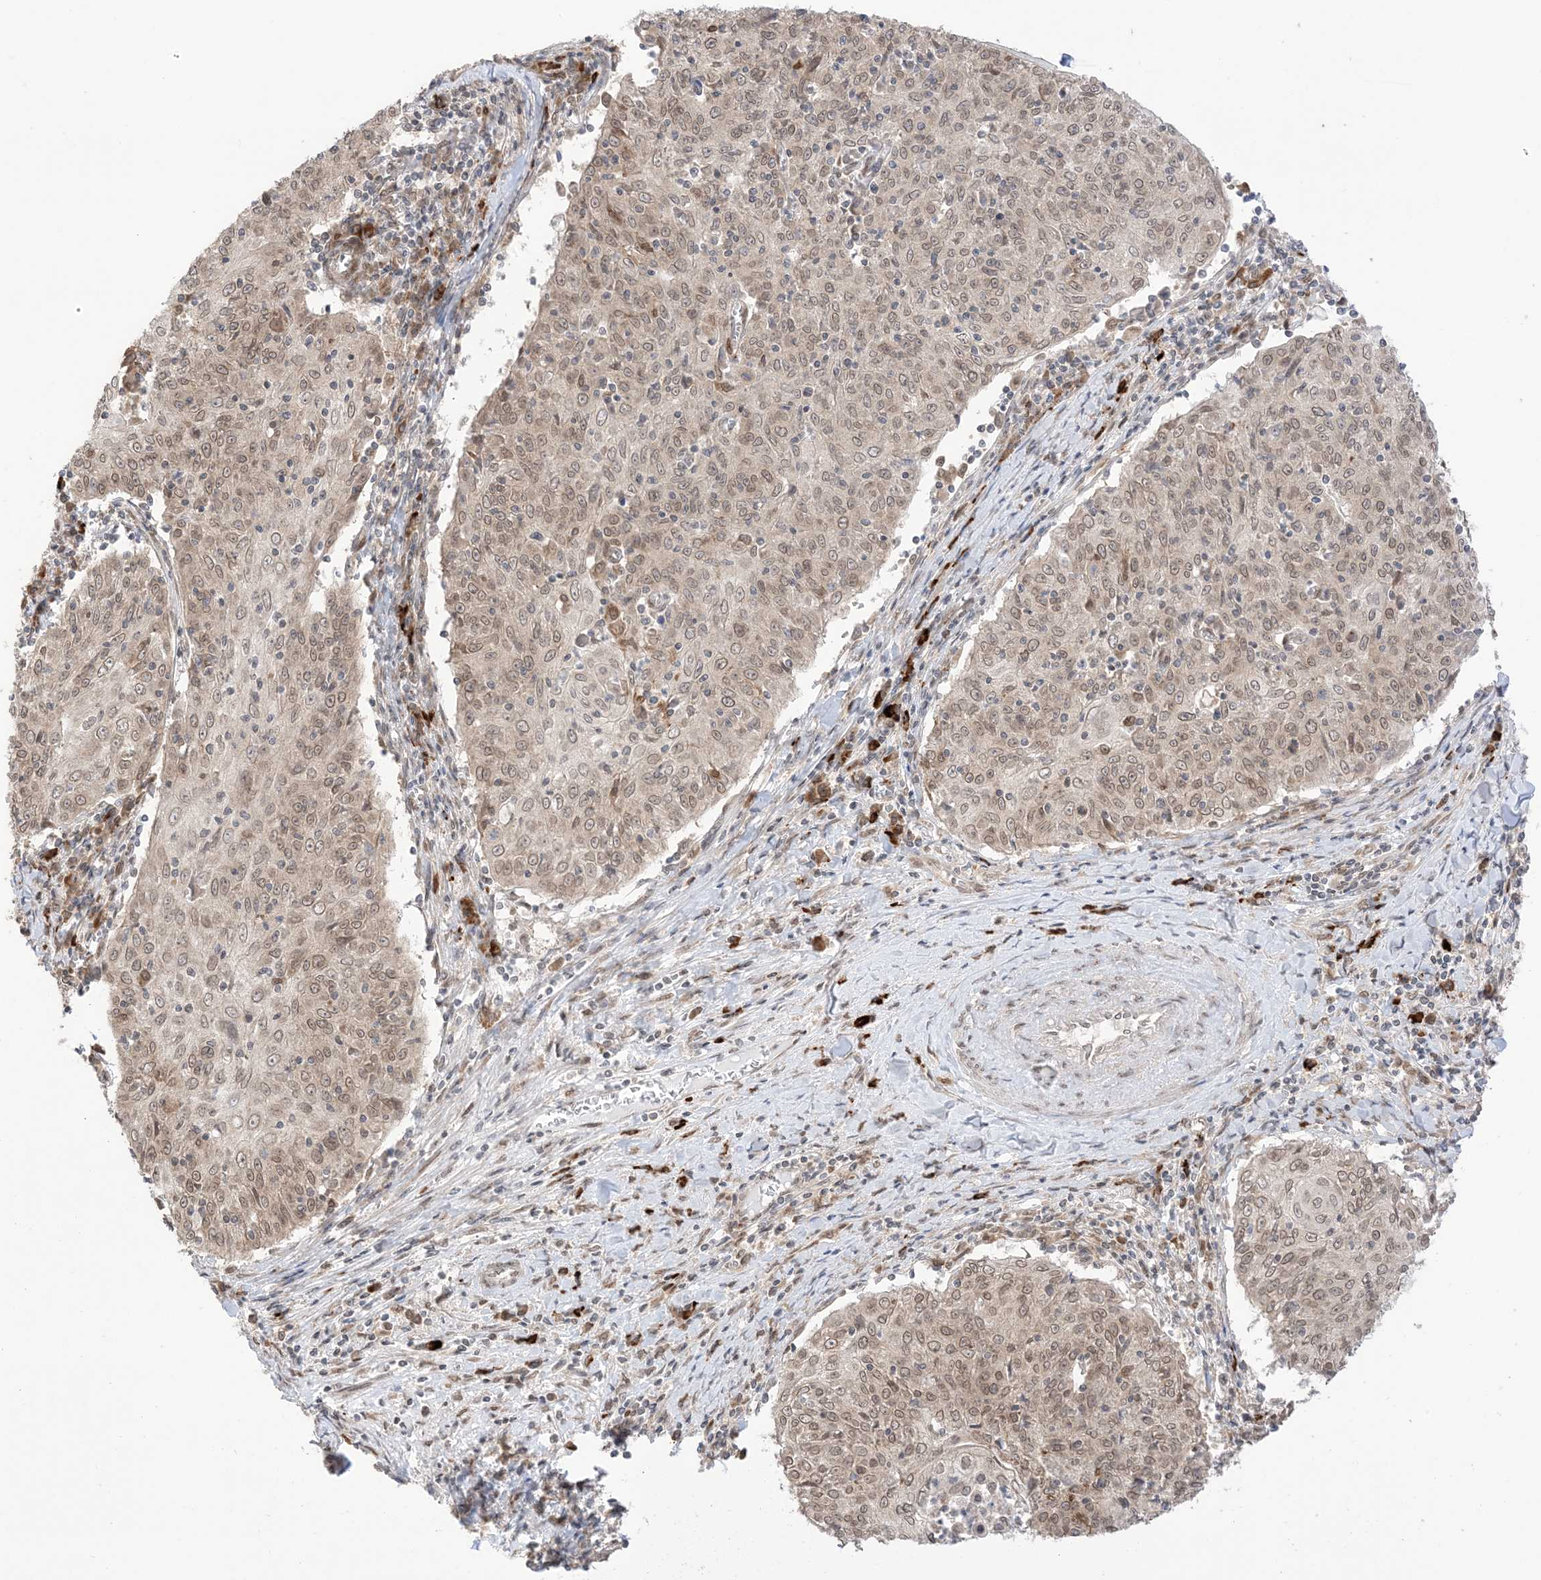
{"staining": {"intensity": "moderate", "quantity": ">75%", "location": "cytoplasmic/membranous,nuclear"}, "tissue": "cervical cancer", "cell_type": "Tumor cells", "image_type": "cancer", "snomed": [{"axis": "morphology", "description": "Squamous cell carcinoma, NOS"}, {"axis": "topography", "description": "Cervix"}], "caption": "Immunohistochemical staining of cervical cancer reveals medium levels of moderate cytoplasmic/membranous and nuclear protein expression in about >75% of tumor cells. (brown staining indicates protein expression, while blue staining denotes nuclei).", "gene": "UBE2E2", "patient": {"sex": "female", "age": 48}}